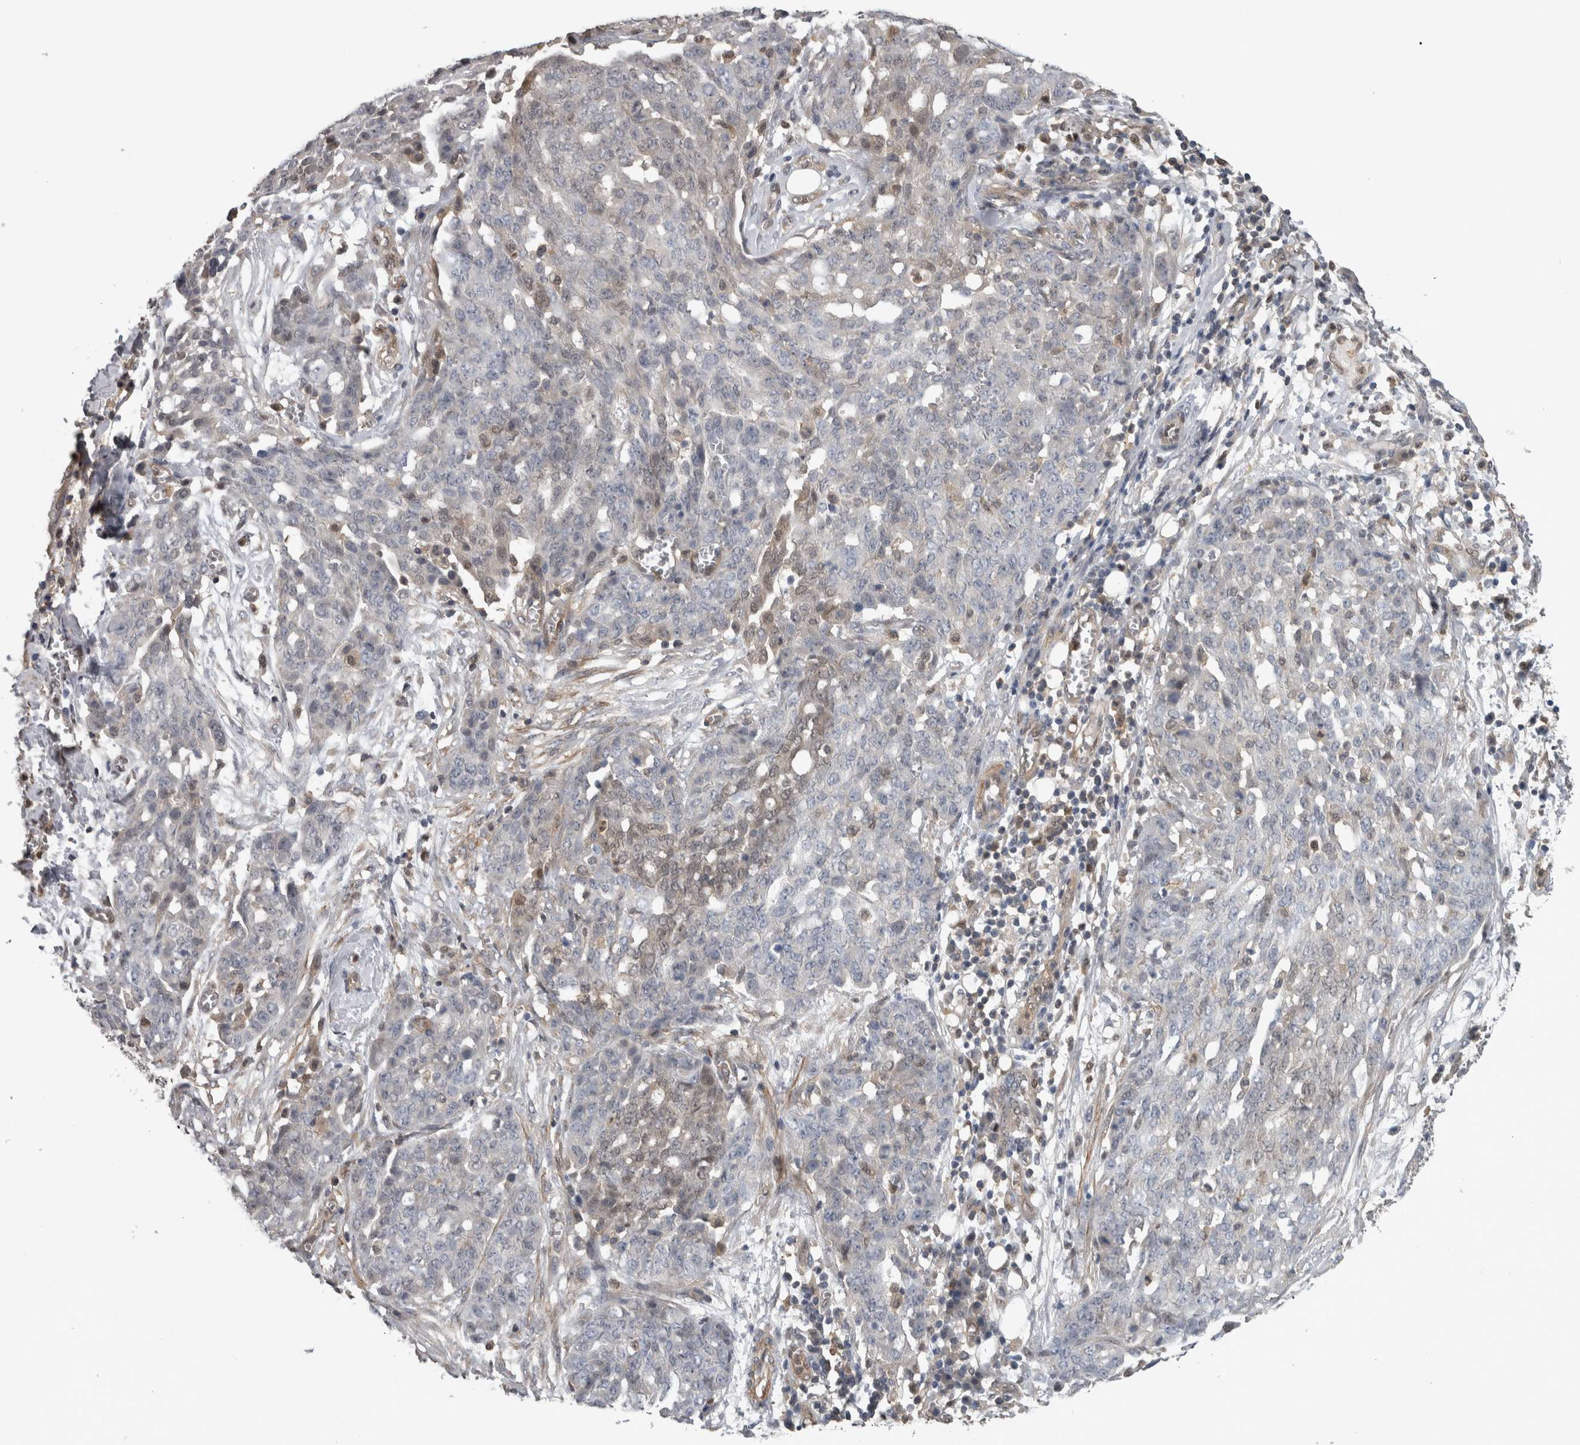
{"staining": {"intensity": "negative", "quantity": "none", "location": "none"}, "tissue": "ovarian cancer", "cell_type": "Tumor cells", "image_type": "cancer", "snomed": [{"axis": "morphology", "description": "Cystadenocarcinoma, serous, NOS"}, {"axis": "topography", "description": "Soft tissue"}, {"axis": "topography", "description": "Ovary"}], "caption": "Immunohistochemistry (IHC) micrograph of human serous cystadenocarcinoma (ovarian) stained for a protein (brown), which exhibits no expression in tumor cells.", "gene": "NAPRT", "patient": {"sex": "female", "age": 57}}